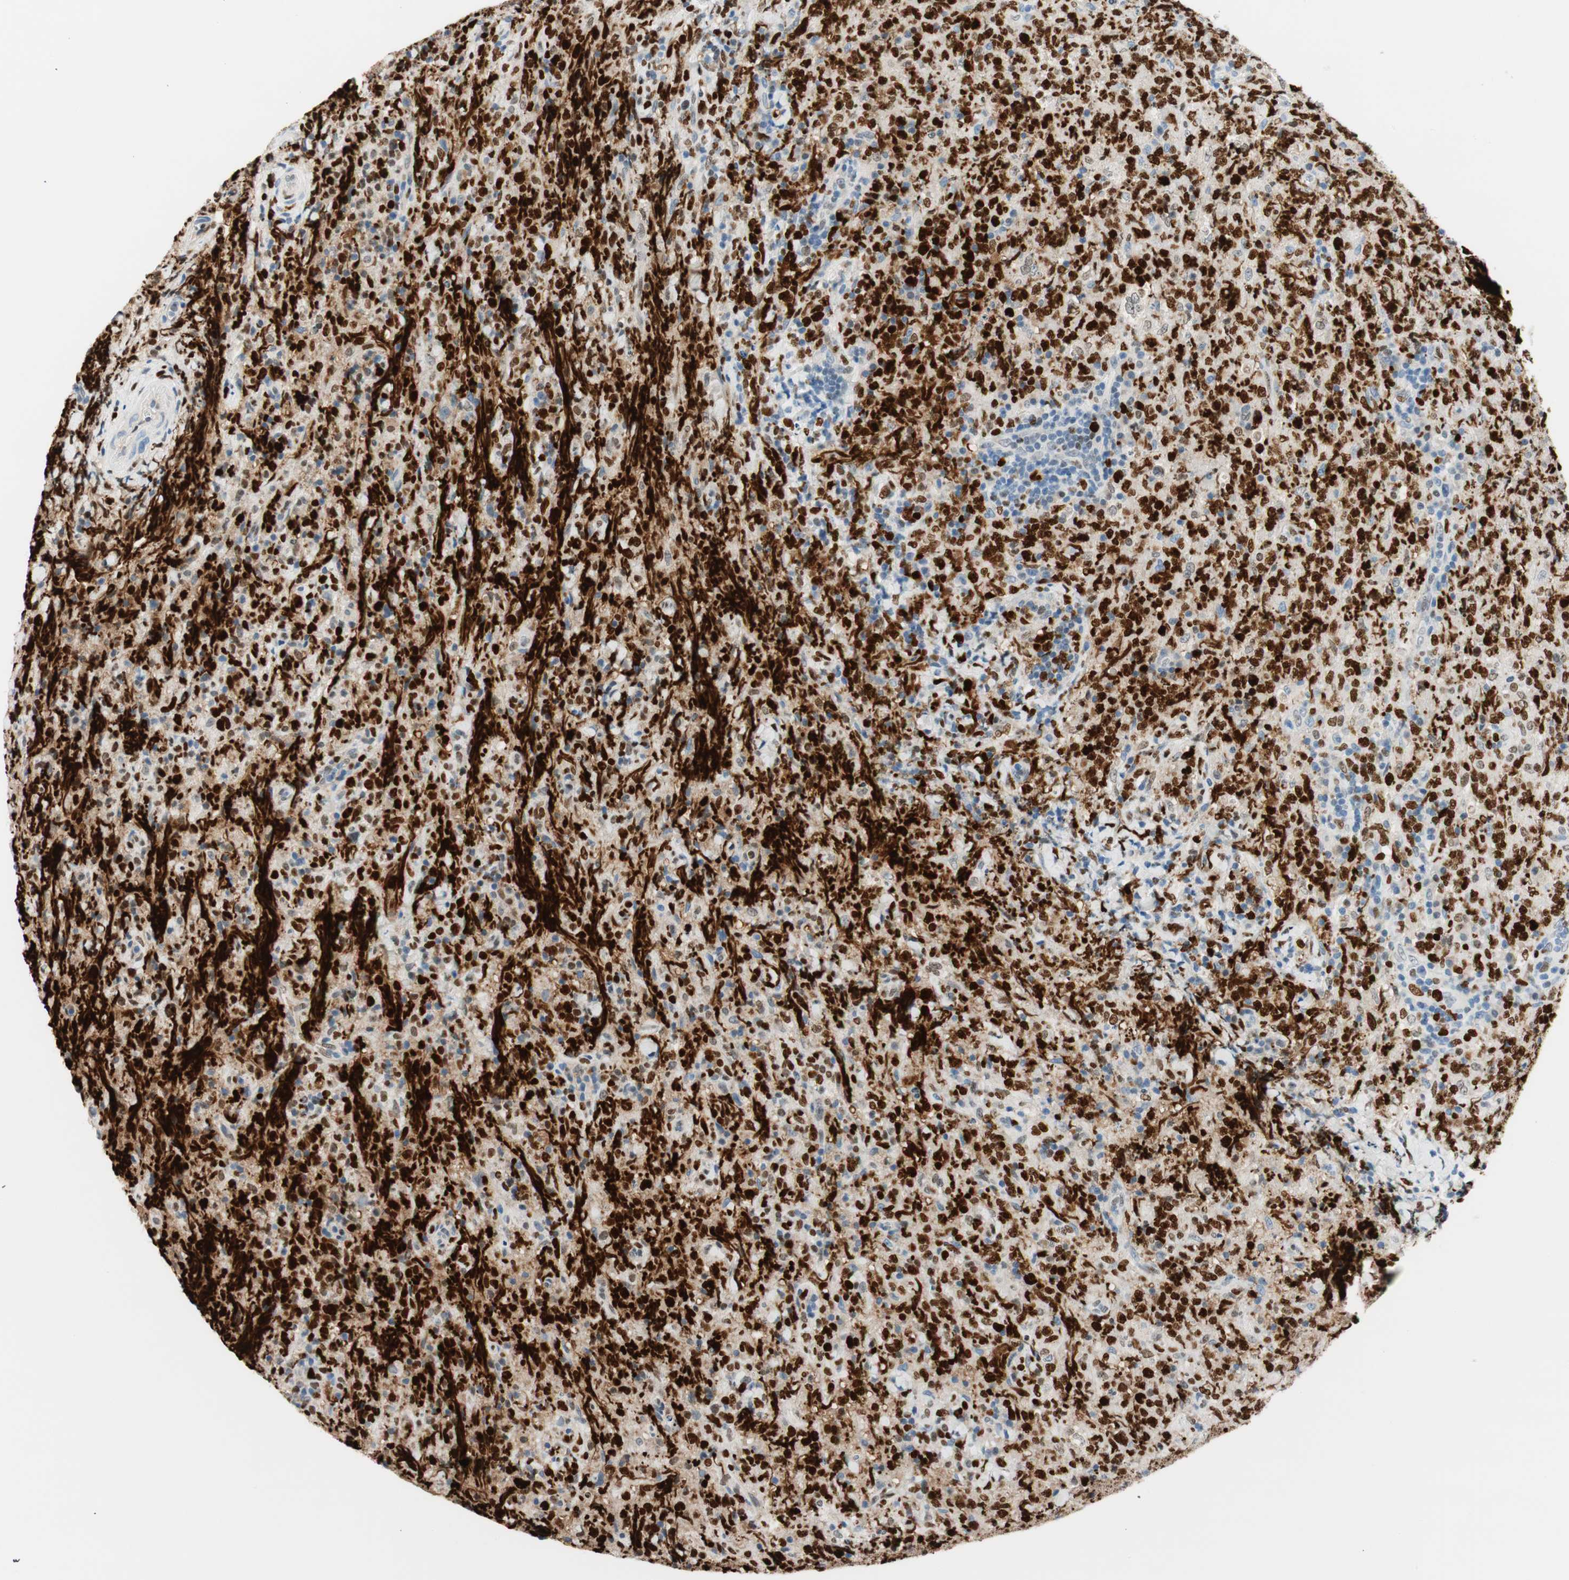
{"staining": {"intensity": "strong", "quantity": "25%-75%", "location": "nuclear"}, "tissue": "lymphoma", "cell_type": "Tumor cells", "image_type": "cancer", "snomed": [{"axis": "morphology", "description": "Malignant lymphoma, non-Hodgkin's type, High grade"}, {"axis": "topography", "description": "Tonsil"}], "caption": "About 25%-75% of tumor cells in lymphoma exhibit strong nuclear protein expression as visualized by brown immunohistochemical staining.", "gene": "EZH2", "patient": {"sex": "female", "age": 36}}